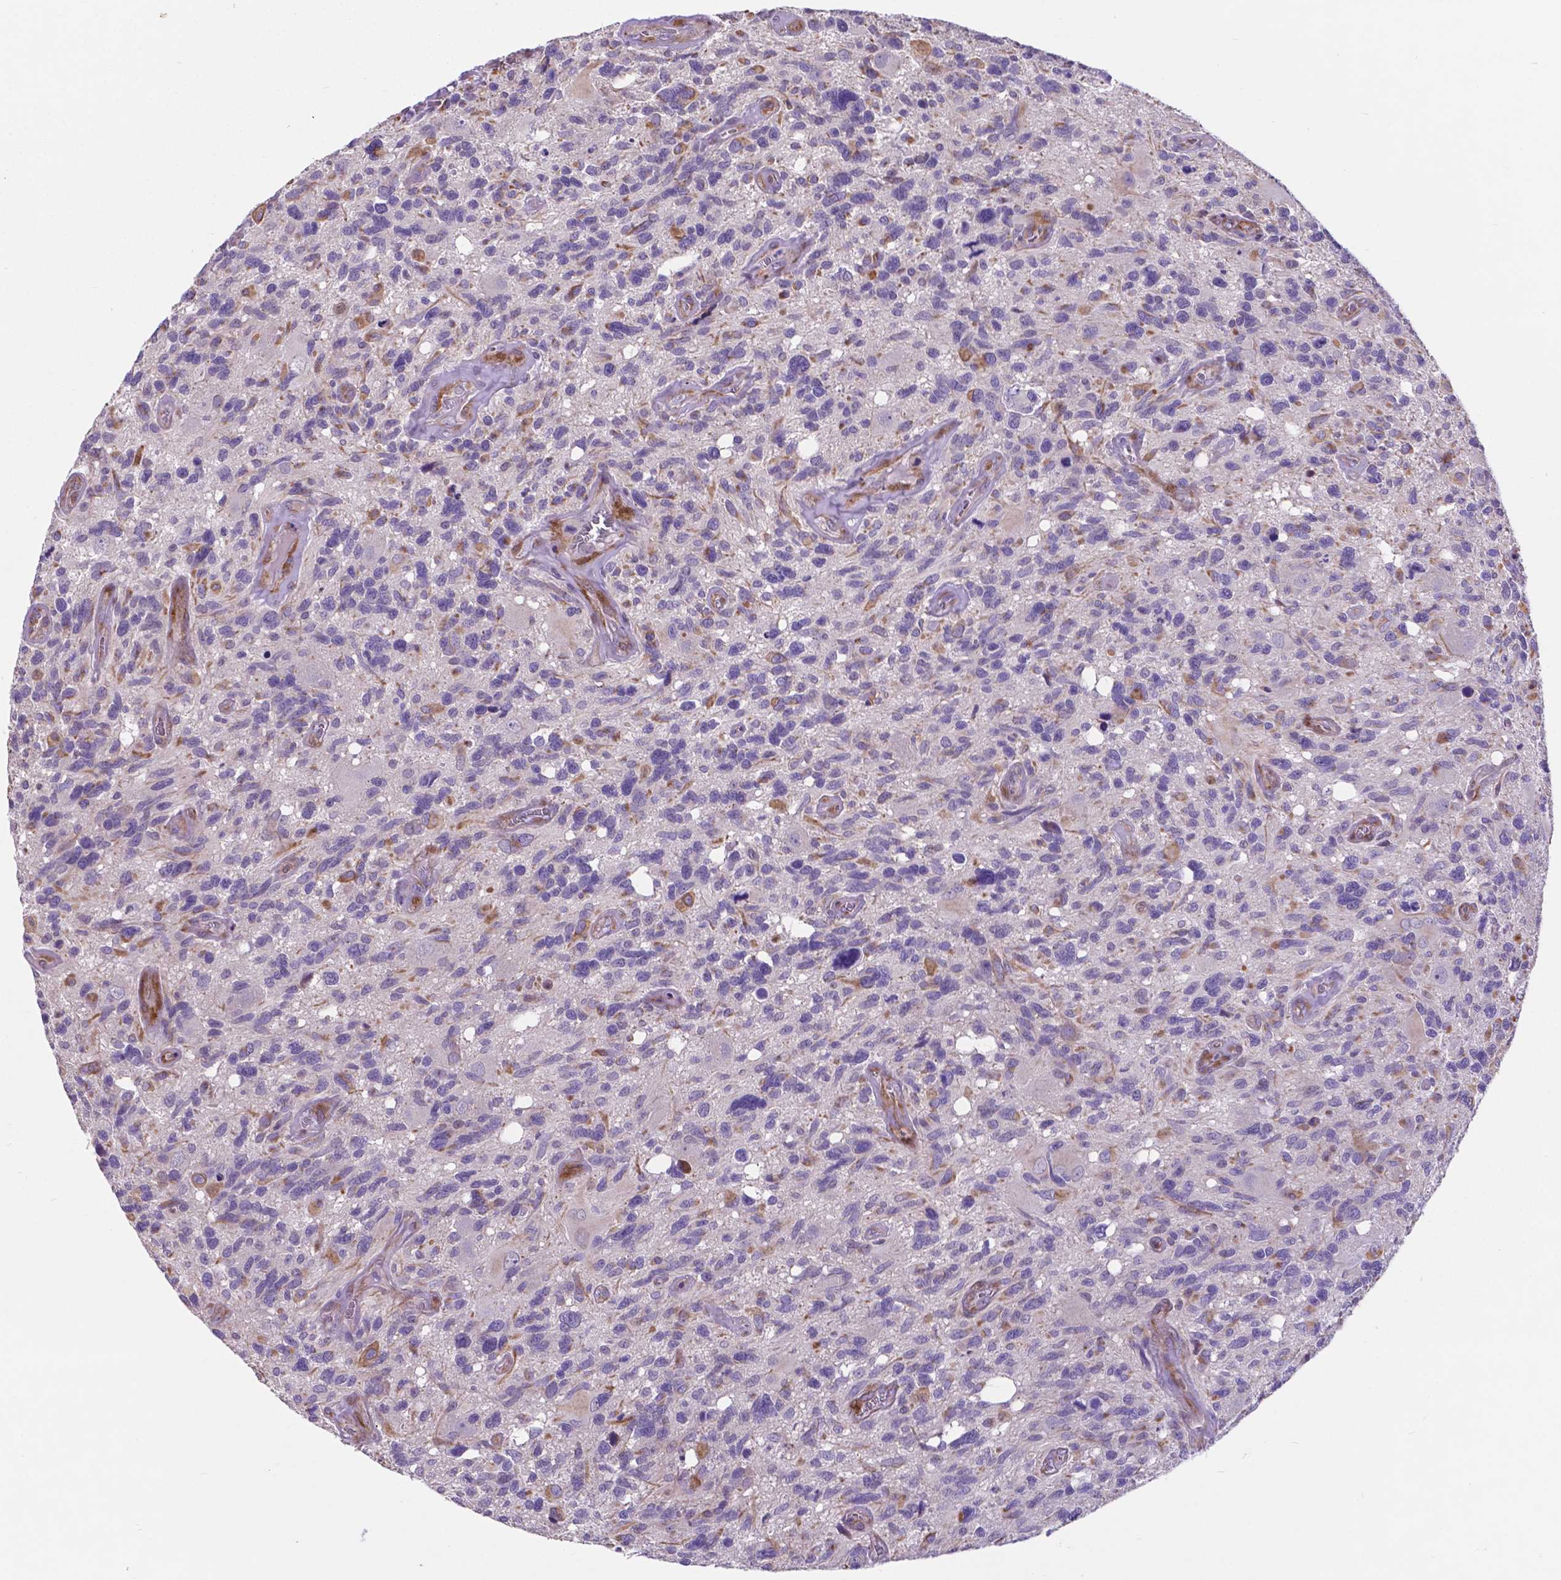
{"staining": {"intensity": "negative", "quantity": "none", "location": "none"}, "tissue": "glioma", "cell_type": "Tumor cells", "image_type": "cancer", "snomed": [{"axis": "morphology", "description": "Glioma, malignant, High grade"}, {"axis": "topography", "description": "Brain"}], "caption": "This is a photomicrograph of immunohistochemistry (IHC) staining of glioma, which shows no staining in tumor cells.", "gene": "PFKFB4", "patient": {"sex": "male", "age": 49}}